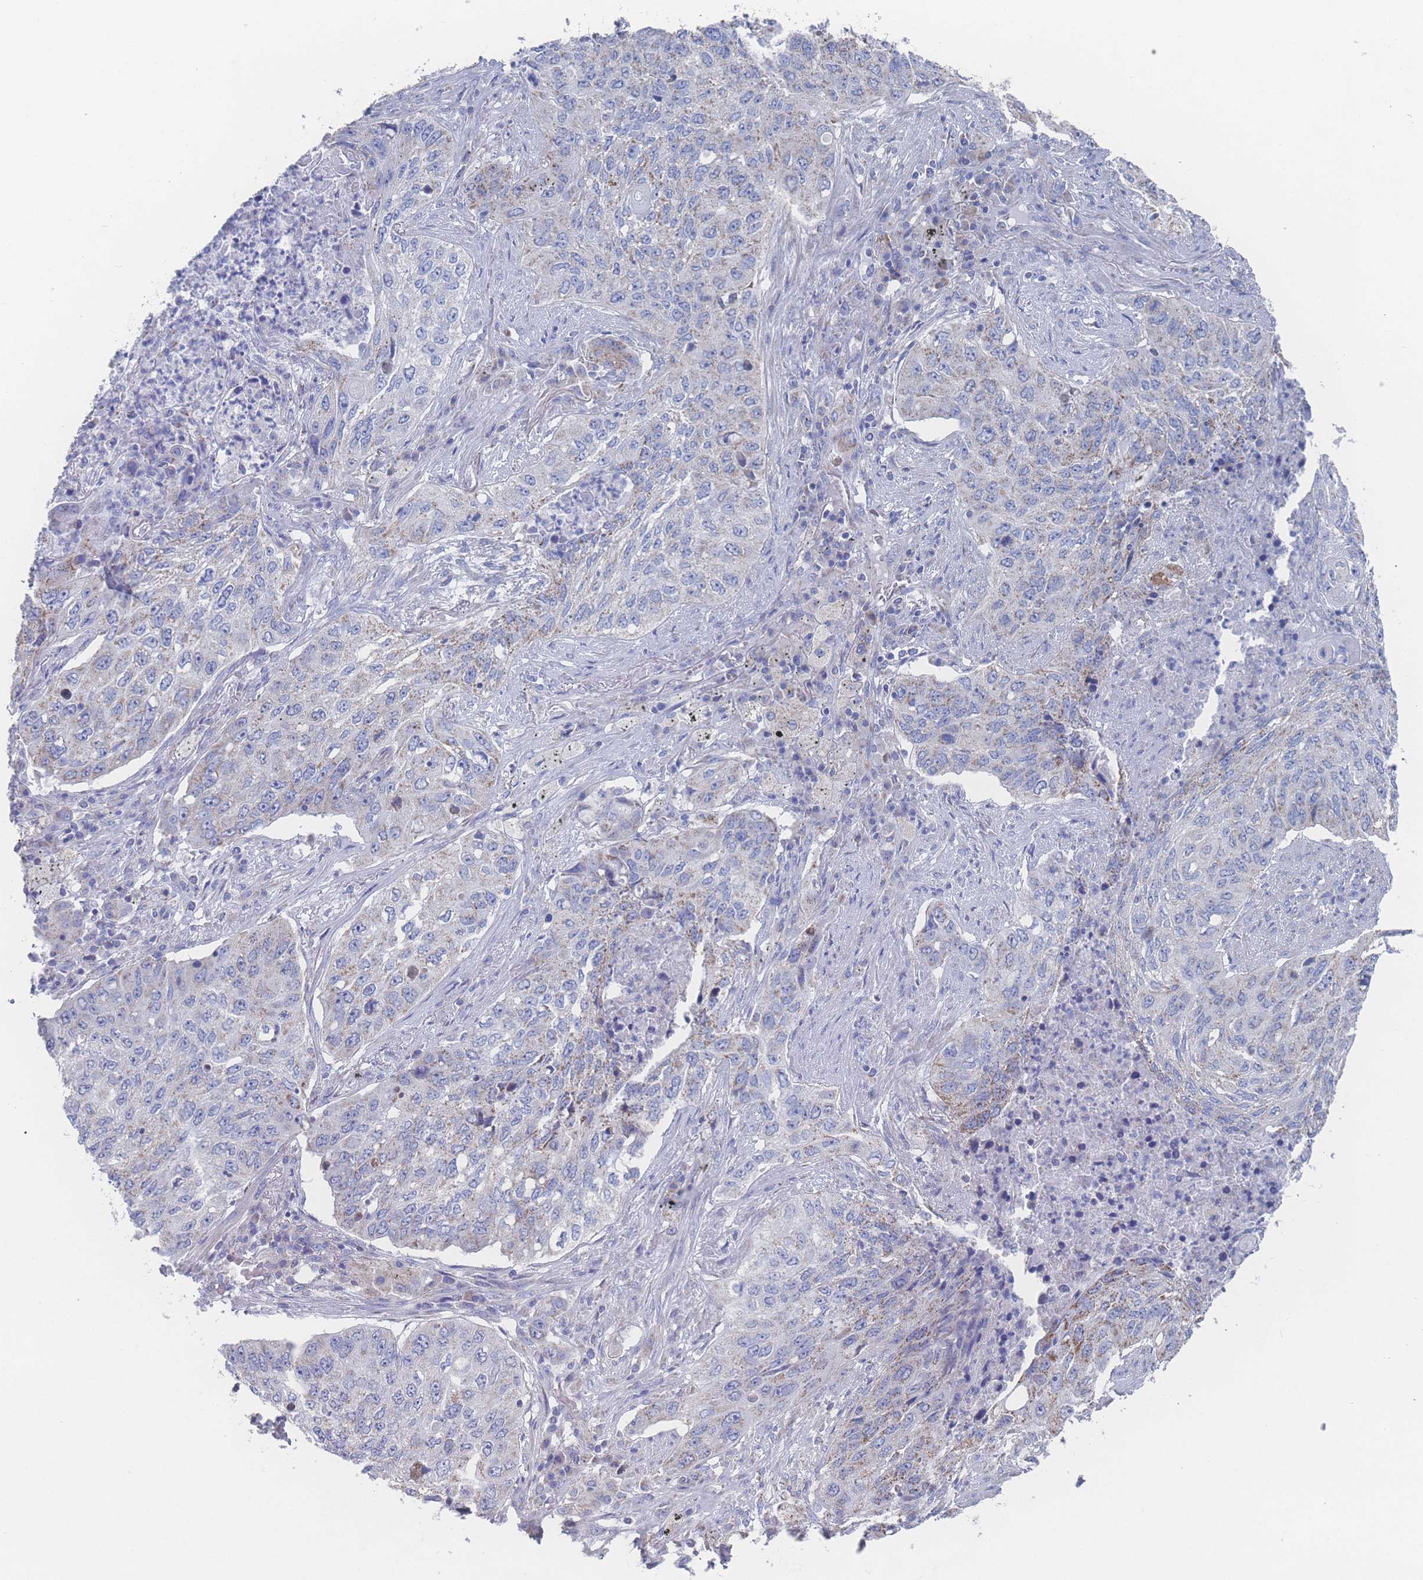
{"staining": {"intensity": "moderate", "quantity": "<25%", "location": "cytoplasmic/membranous"}, "tissue": "lung cancer", "cell_type": "Tumor cells", "image_type": "cancer", "snomed": [{"axis": "morphology", "description": "Squamous cell carcinoma, NOS"}, {"axis": "topography", "description": "Lung"}], "caption": "A brown stain labels moderate cytoplasmic/membranous expression of a protein in human squamous cell carcinoma (lung) tumor cells.", "gene": "SNPH", "patient": {"sex": "female", "age": 63}}